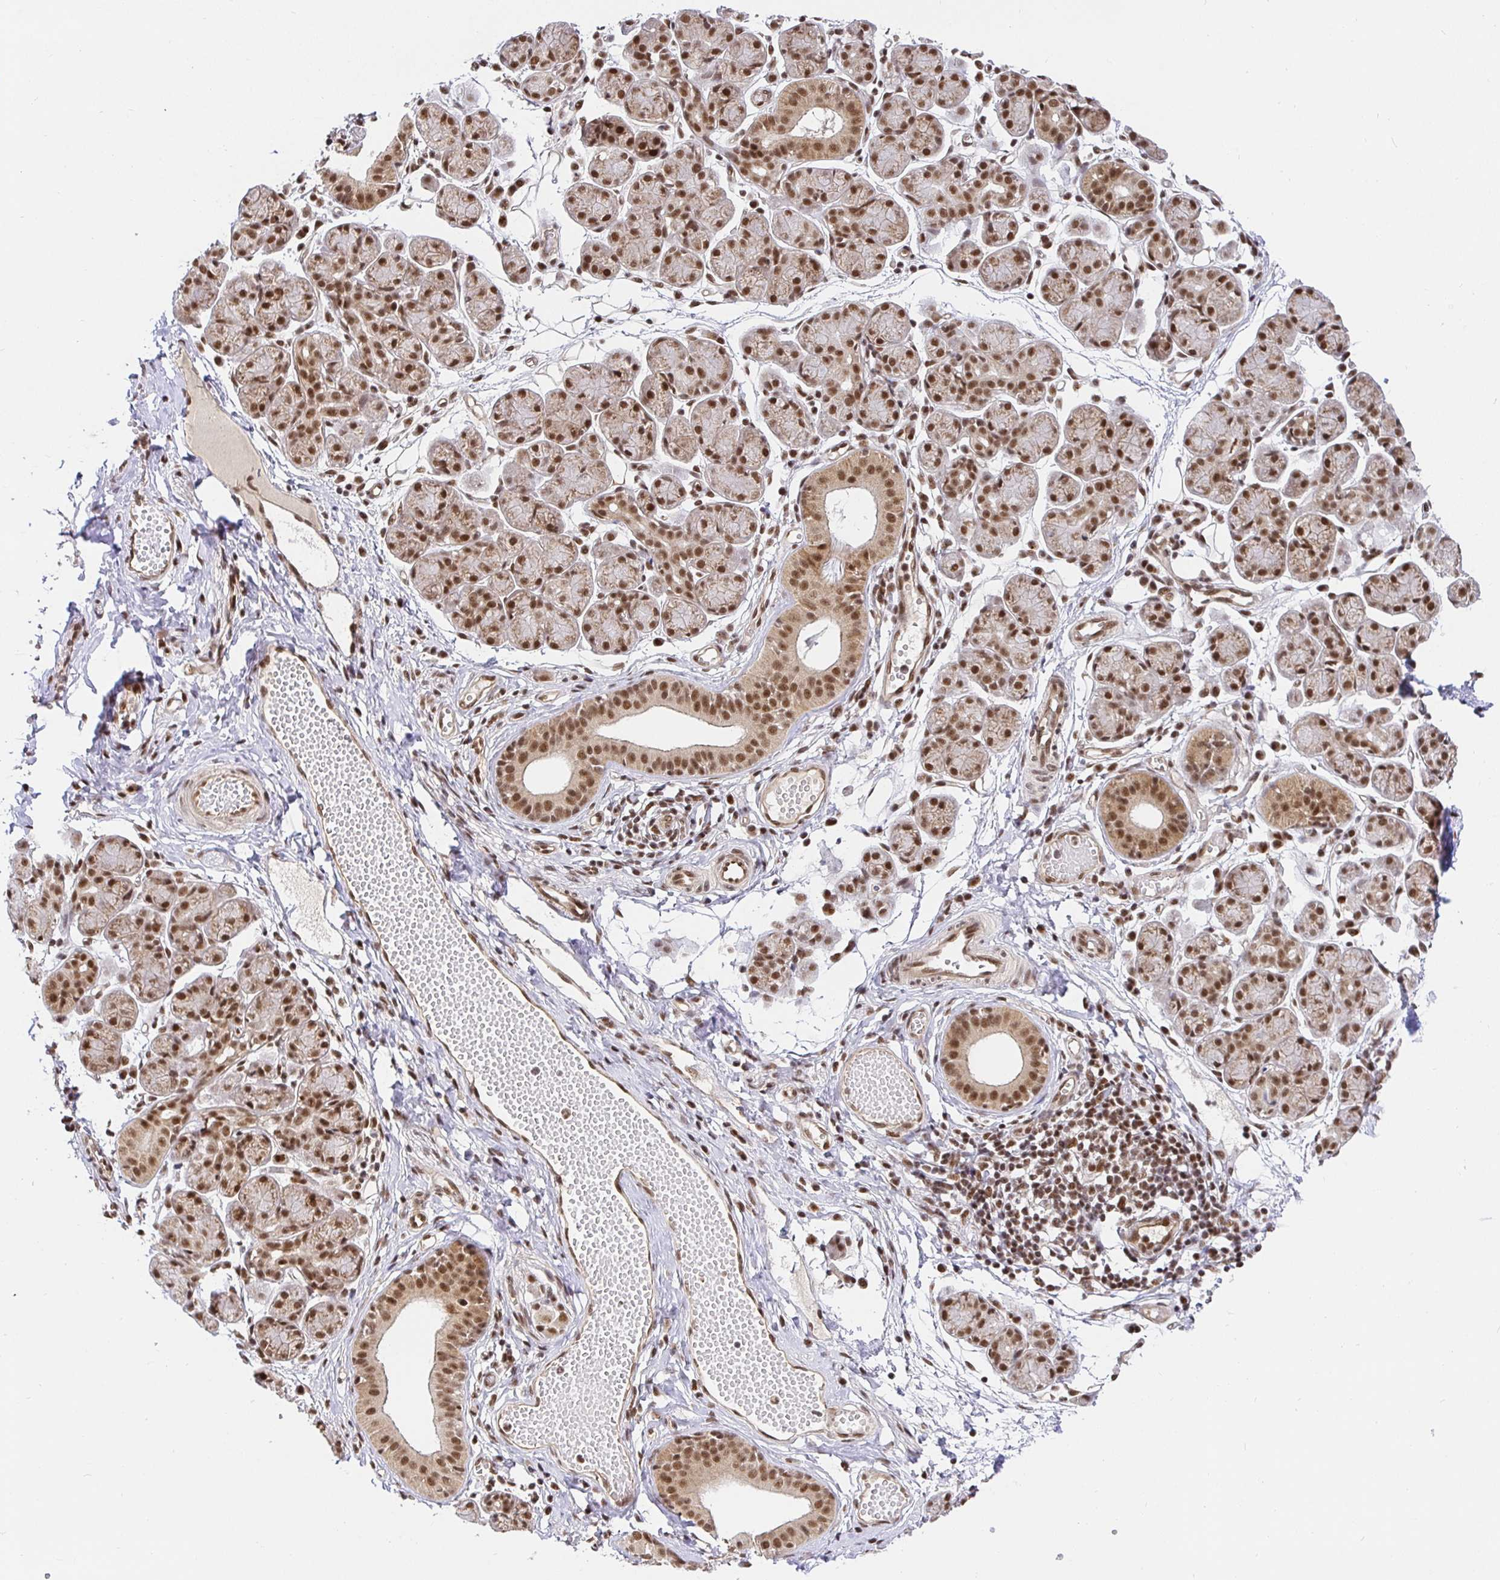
{"staining": {"intensity": "moderate", "quantity": ">75%", "location": "cytoplasmic/membranous,nuclear"}, "tissue": "salivary gland", "cell_type": "Glandular cells", "image_type": "normal", "snomed": [{"axis": "morphology", "description": "Normal tissue, NOS"}, {"axis": "morphology", "description": "Inflammation, NOS"}, {"axis": "topography", "description": "Lymph node"}, {"axis": "topography", "description": "Salivary gland"}], "caption": "This photomicrograph reveals IHC staining of benign human salivary gland, with medium moderate cytoplasmic/membranous,nuclear expression in approximately >75% of glandular cells.", "gene": "USF1", "patient": {"sex": "male", "age": 3}}